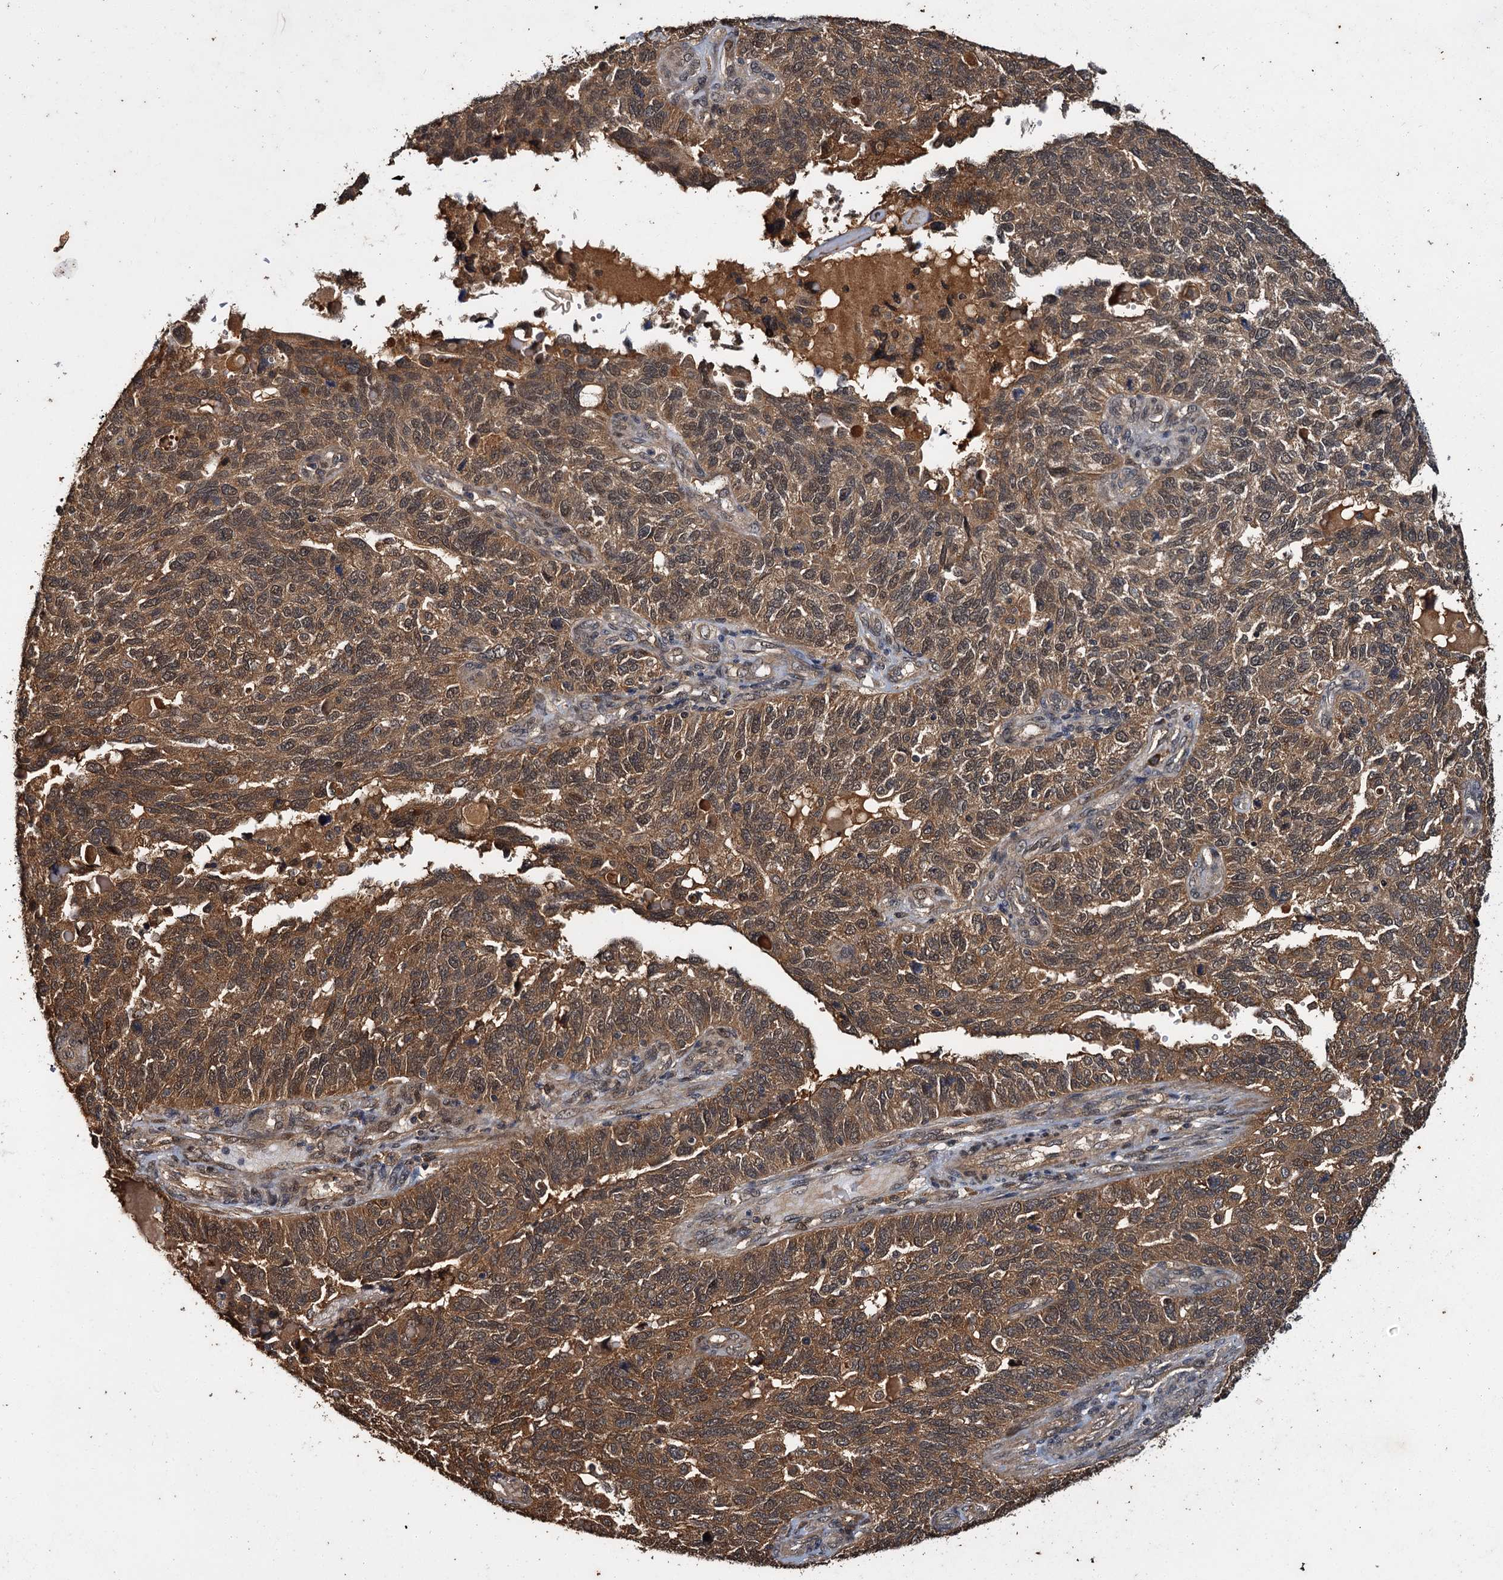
{"staining": {"intensity": "moderate", "quantity": ">75%", "location": "cytoplasmic/membranous"}, "tissue": "endometrial cancer", "cell_type": "Tumor cells", "image_type": "cancer", "snomed": [{"axis": "morphology", "description": "Adenocarcinoma, NOS"}, {"axis": "topography", "description": "Endometrium"}], "caption": "Protein staining of endometrial cancer tissue displays moderate cytoplasmic/membranous staining in approximately >75% of tumor cells.", "gene": "SLC46A3", "patient": {"sex": "female", "age": 66}}